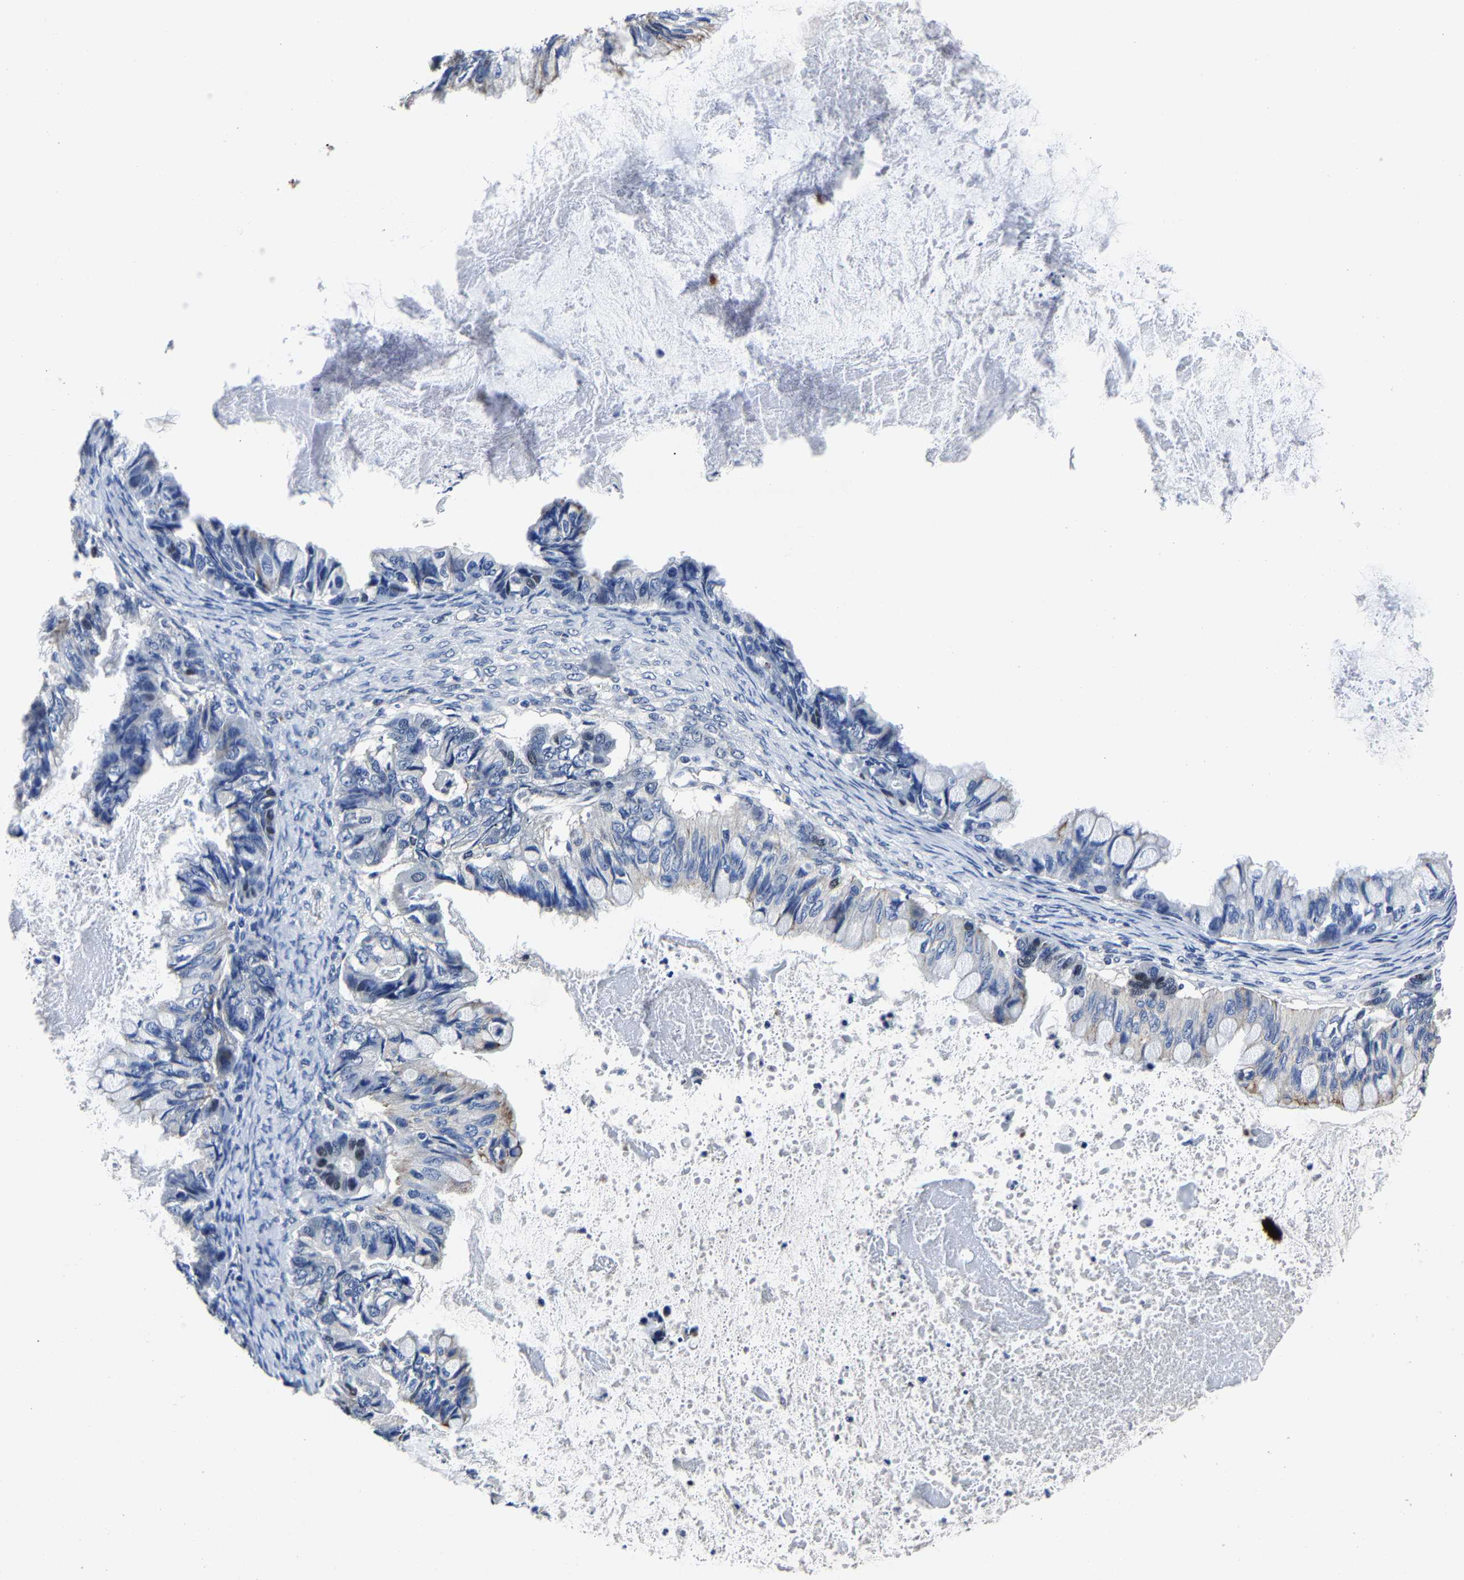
{"staining": {"intensity": "negative", "quantity": "none", "location": "none"}, "tissue": "ovarian cancer", "cell_type": "Tumor cells", "image_type": "cancer", "snomed": [{"axis": "morphology", "description": "Cystadenocarcinoma, mucinous, NOS"}, {"axis": "topography", "description": "Ovary"}], "caption": "This is an immunohistochemistry (IHC) photomicrograph of human ovarian mucinous cystadenocarcinoma. There is no expression in tumor cells.", "gene": "PSPH", "patient": {"sex": "female", "age": 80}}